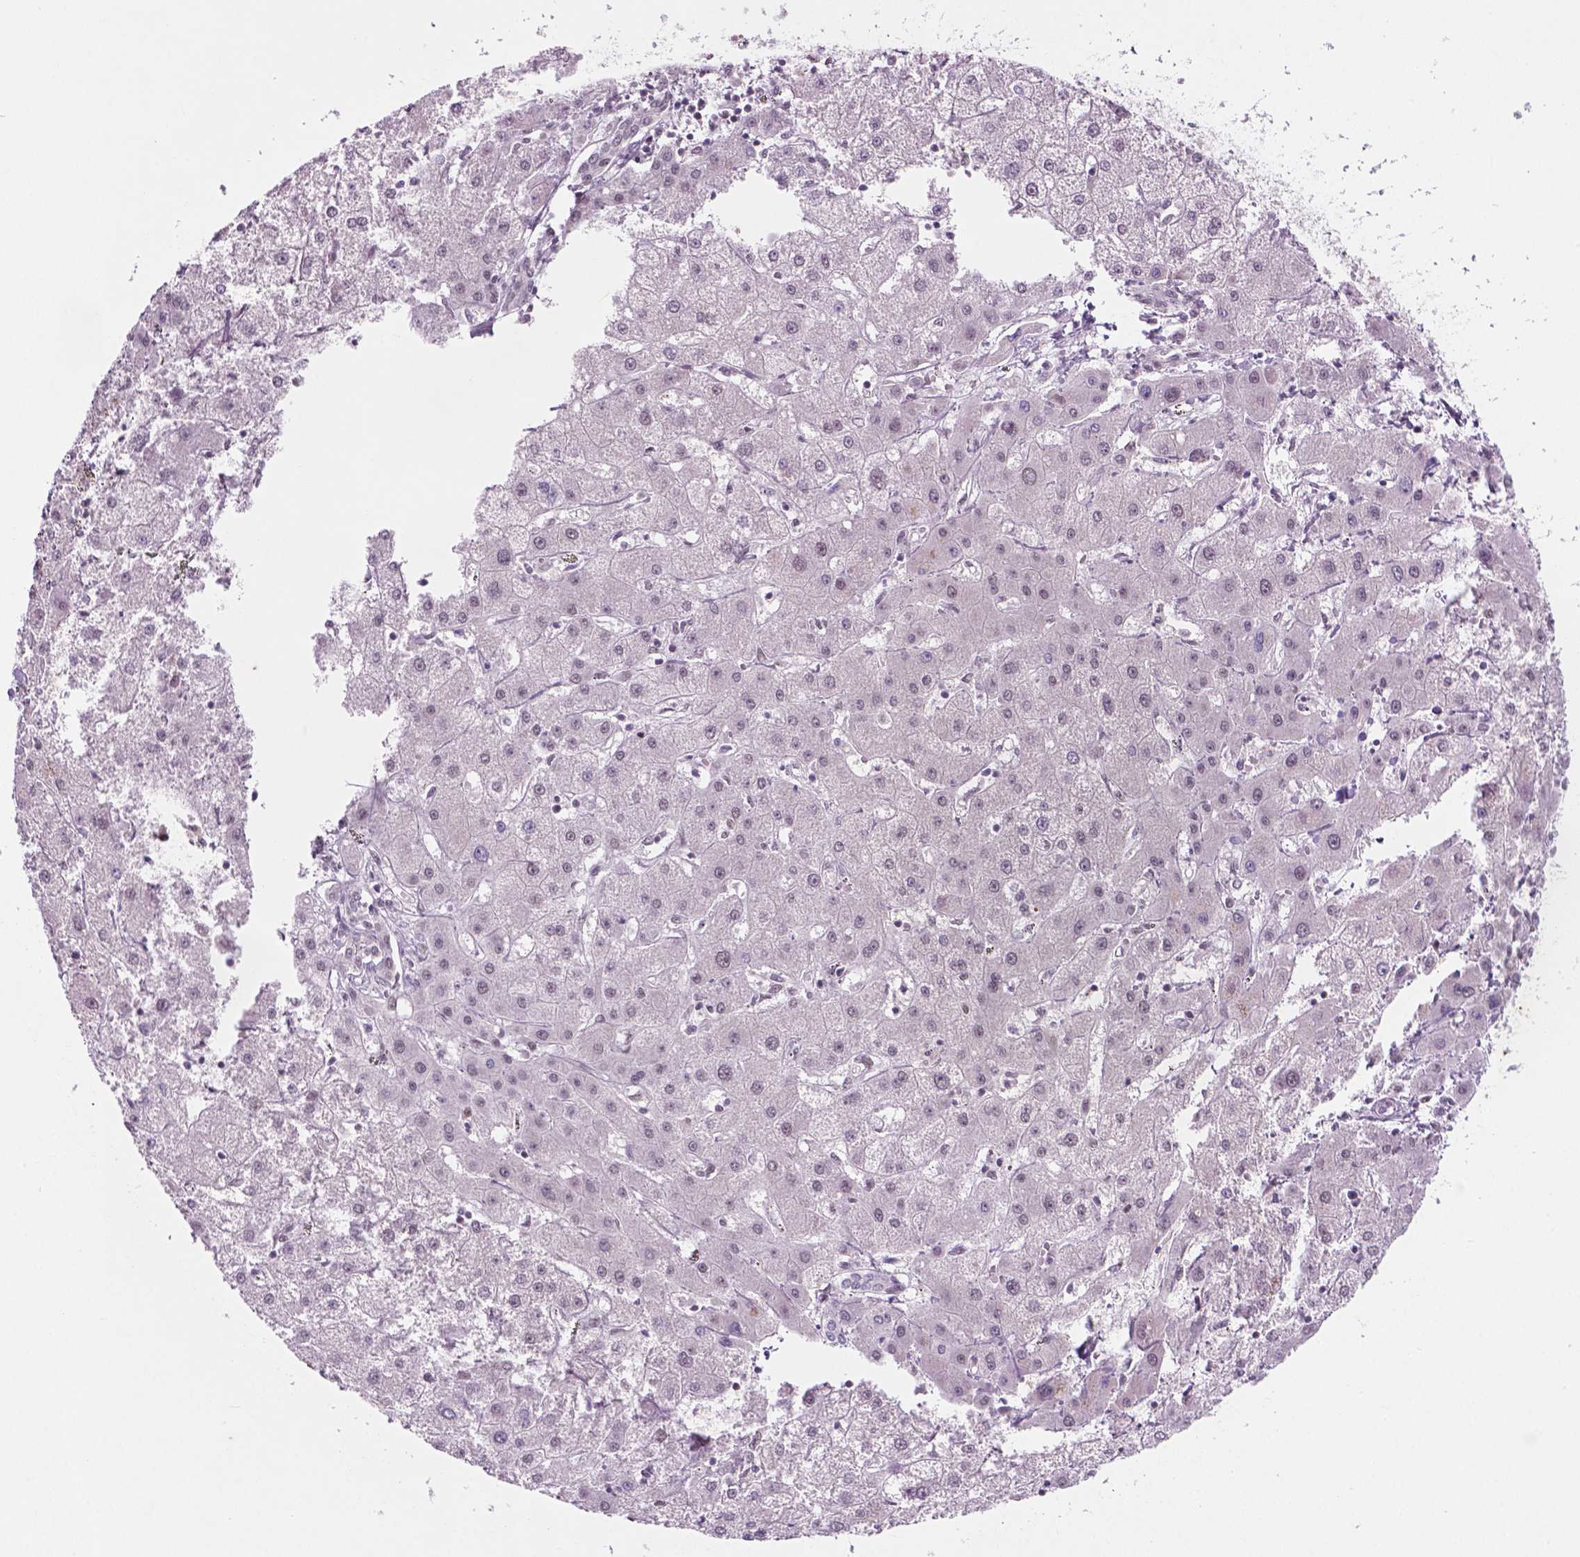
{"staining": {"intensity": "negative", "quantity": "none", "location": "none"}, "tissue": "liver cancer", "cell_type": "Tumor cells", "image_type": "cancer", "snomed": [{"axis": "morphology", "description": "Cholangiocarcinoma"}, {"axis": "topography", "description": "Liver"}], "caption": "An IHC micrograph of liver cancer is shown. There is no staining in tumor cells of liver cancer. (Brightfield microscopy of DAB (3,3'-diaminobenzidine) immunohistochemistry (IHC) at high magnification).", "gene": "PHAX", "patient": {"sex": "female", "age": 60}}